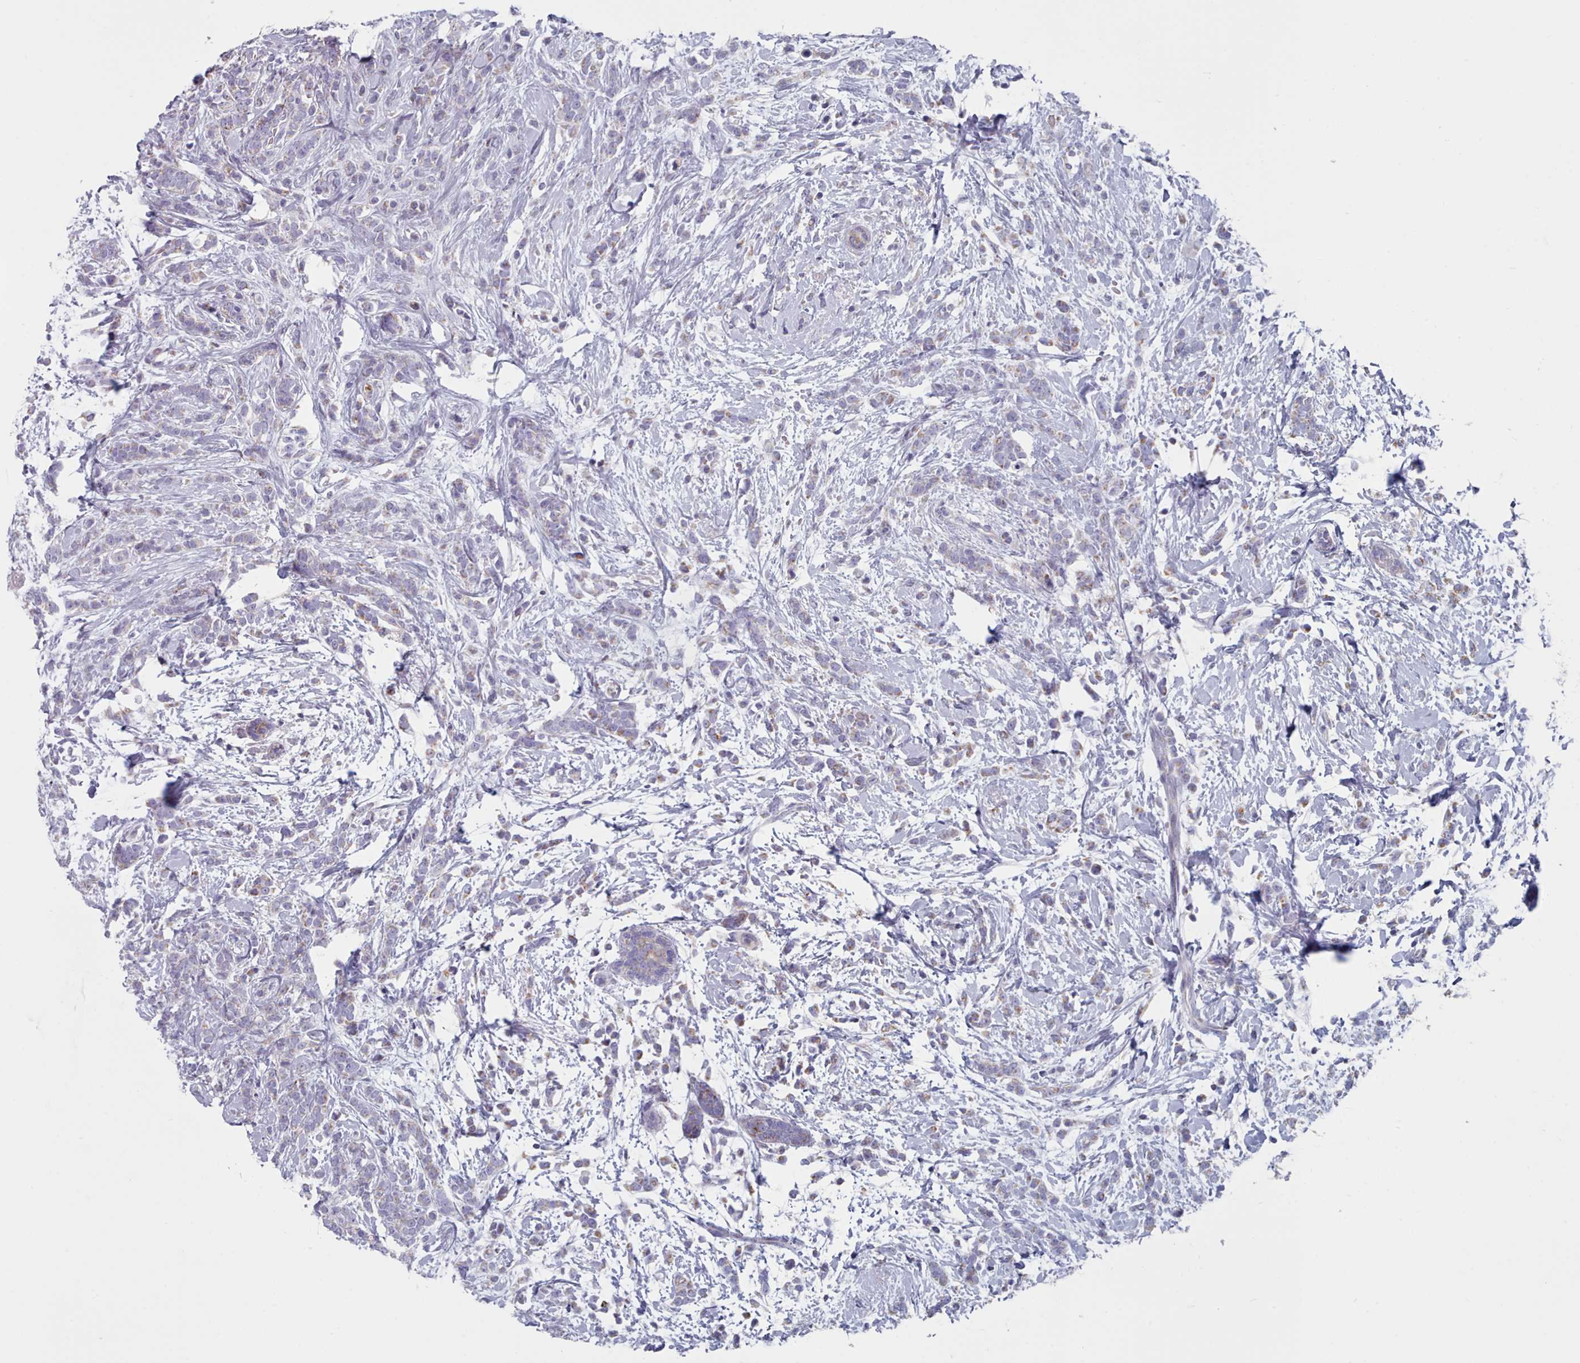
{"staining": {"intensity": "weak", "quantity": "<25%", "location": "cytoplasmic/membranous"}, "tissue": "breast cancer", "cell_type": "Tumor cells", "image_type": "cancer", "snomed": [{"axis": "morphology", "description": "Lobular carcinoma"}, {"axis": "topography", "description": "Breast"}], "caption": "Breast cancer (lobular carcinoma) was stained to show a protein in brown. There is no significant positivity in tumor cells. (Immunohistochemistry, brightfield microscopy, high magnification).", "gene": "FAM170B", "patient": {"sex": "female", "age": 58}}